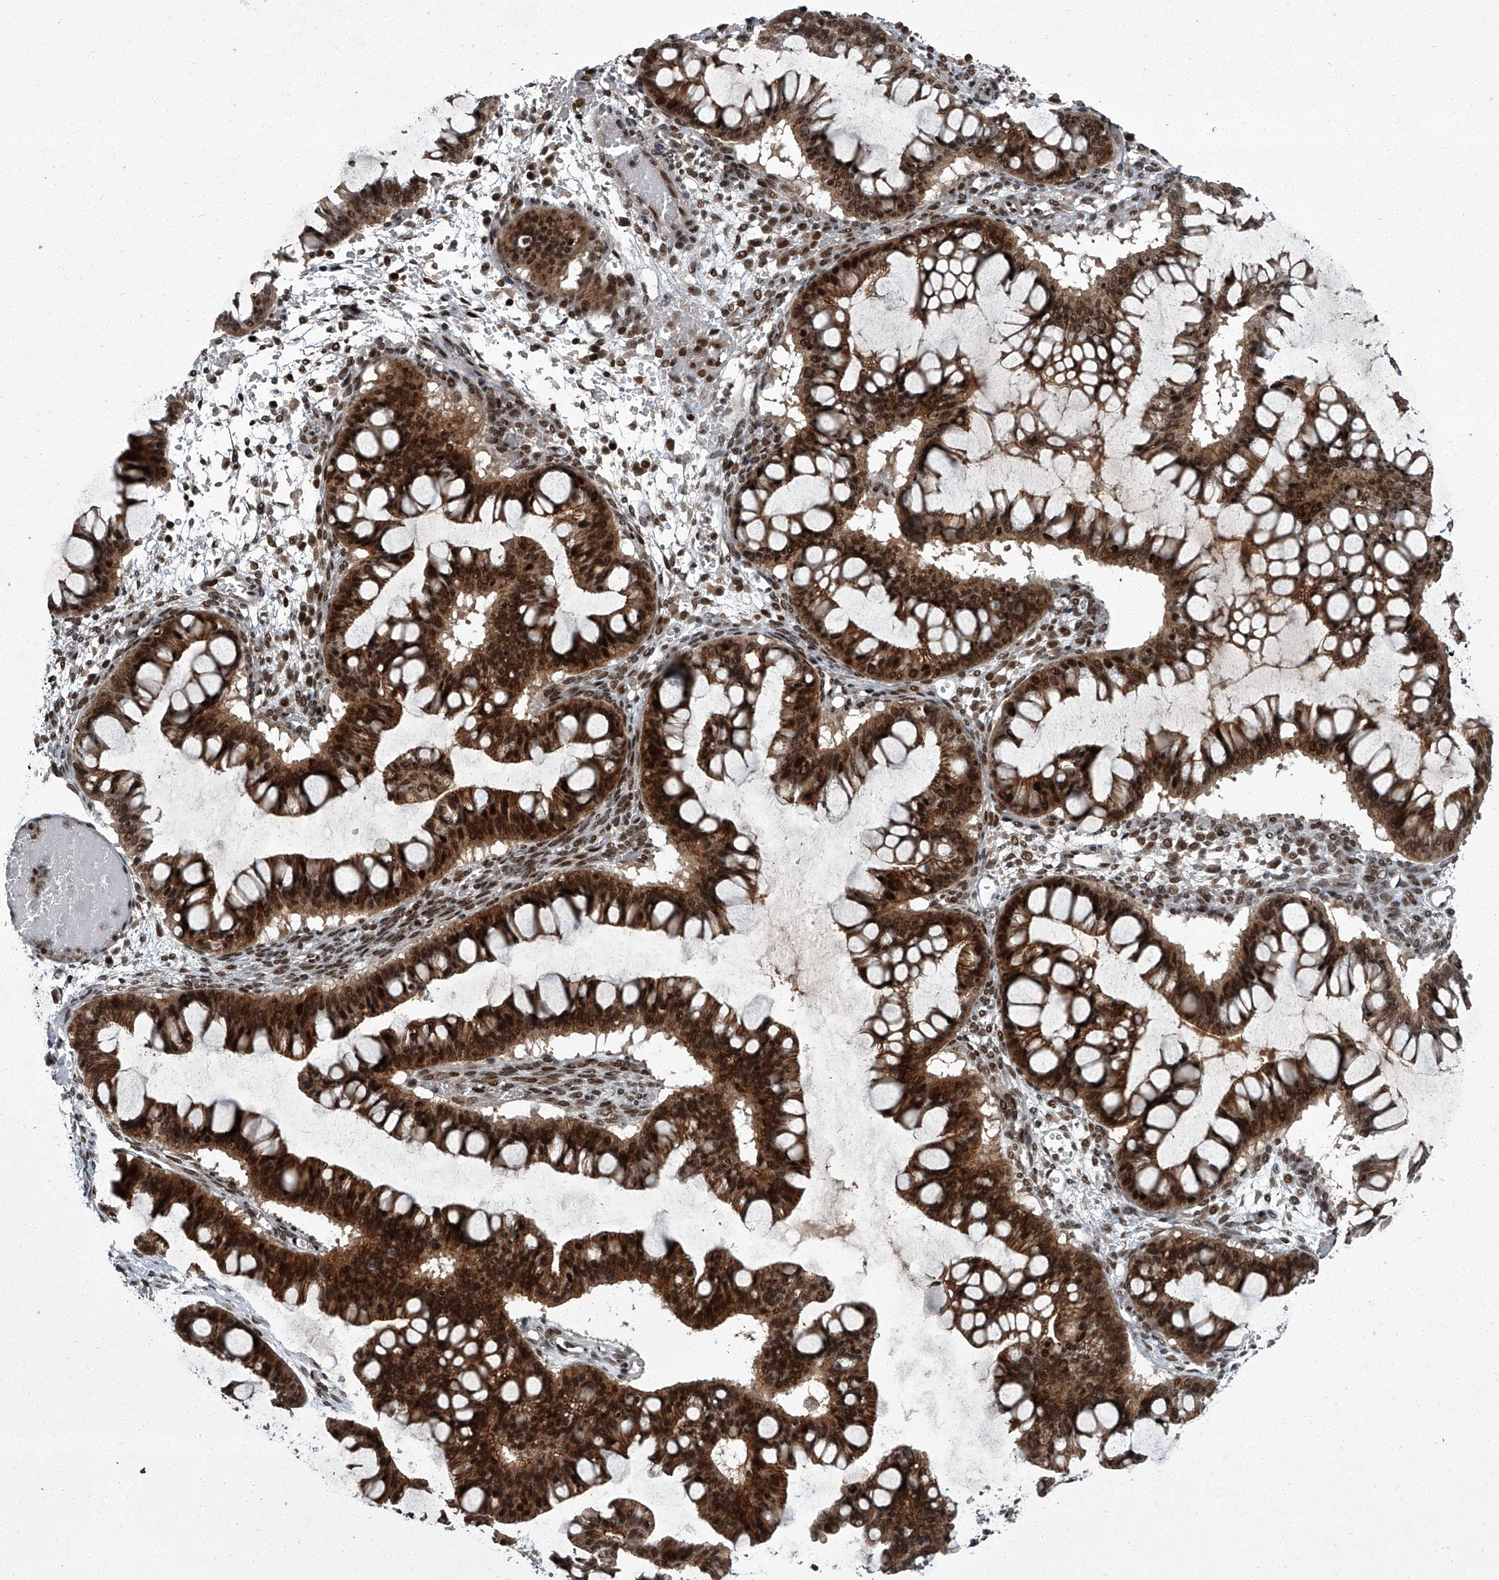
{"staining": {"intensity": "strong", "quantity": ">75%", "location": "cytoplasmic/membranous,nuclear"}, "tissue": "ovarian cancer", "cell_type": "Tumor cells", "image_type": "cancer", "snomed": [{"axis": "morphology", "description": "Cystadenocarcinoma, mucinous, NOS"}, {"axis": "topography", "description": "Ovary"}], "caption": "Immunohistochemical staining of mucinous cystadenocarcinoma (ovarian) exhibits strong cytoplasmic/membranous and nuclear protein staining in about >75% of tumor cells.", "gene": "ZNF518B", "patient": {"sex": "female", "age": 73}}